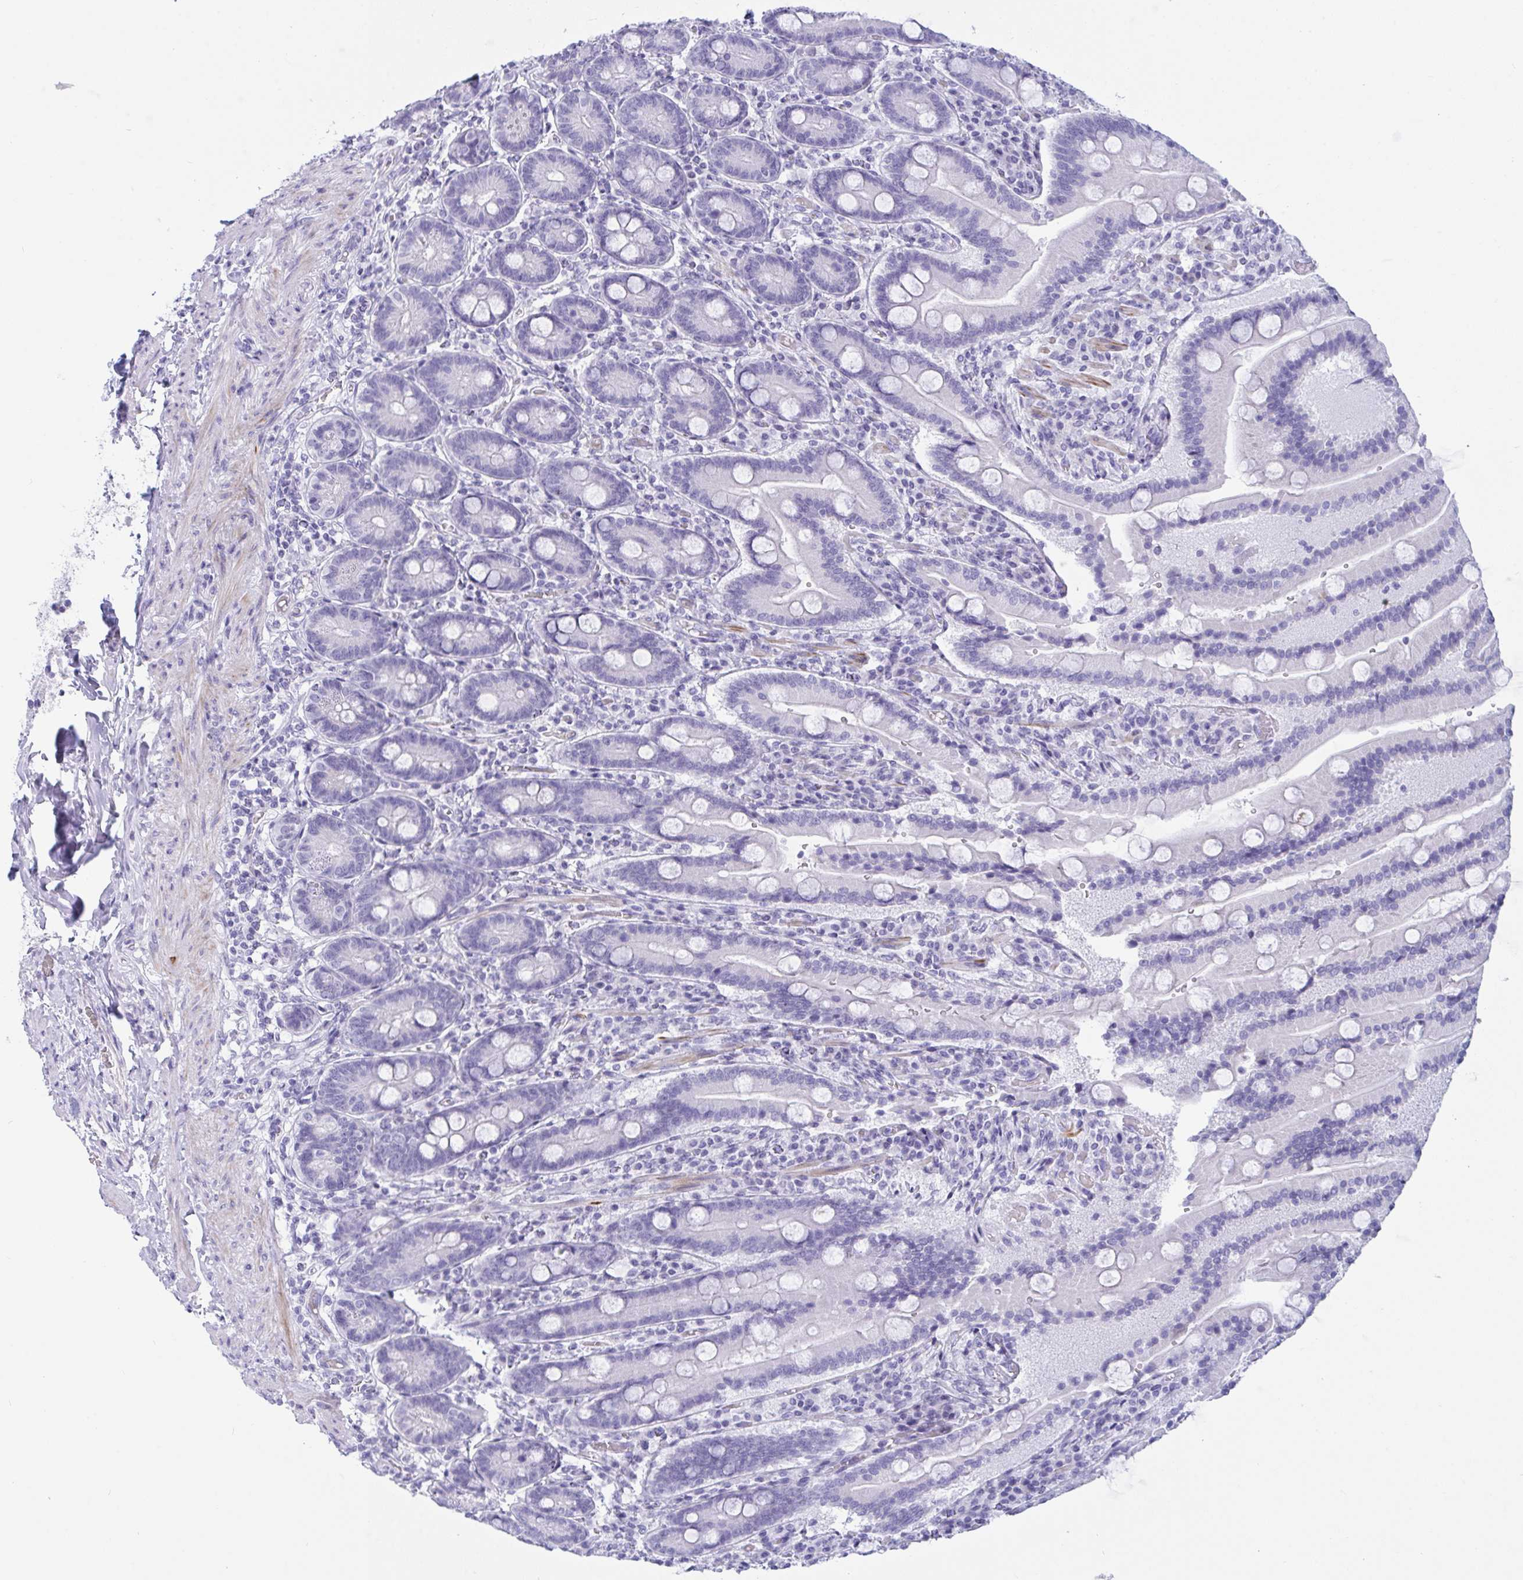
{"staining": {"intensity": "negative", "quantity": "none", "location": "none"}, "tissue": "duodenum", "cell_type": "Glandular cells", "image_type": "normal", "snomed": [{"axis": "morphology", "description": "Normal tissue, NOS"}, {"axis": "topography", "description": "Duodenum"}], "caption": "IHC of benign duodenum displays no positivity in glandular cells.", "gene": "OXLD1", "patient": {"sex": "female", "age": 62}}